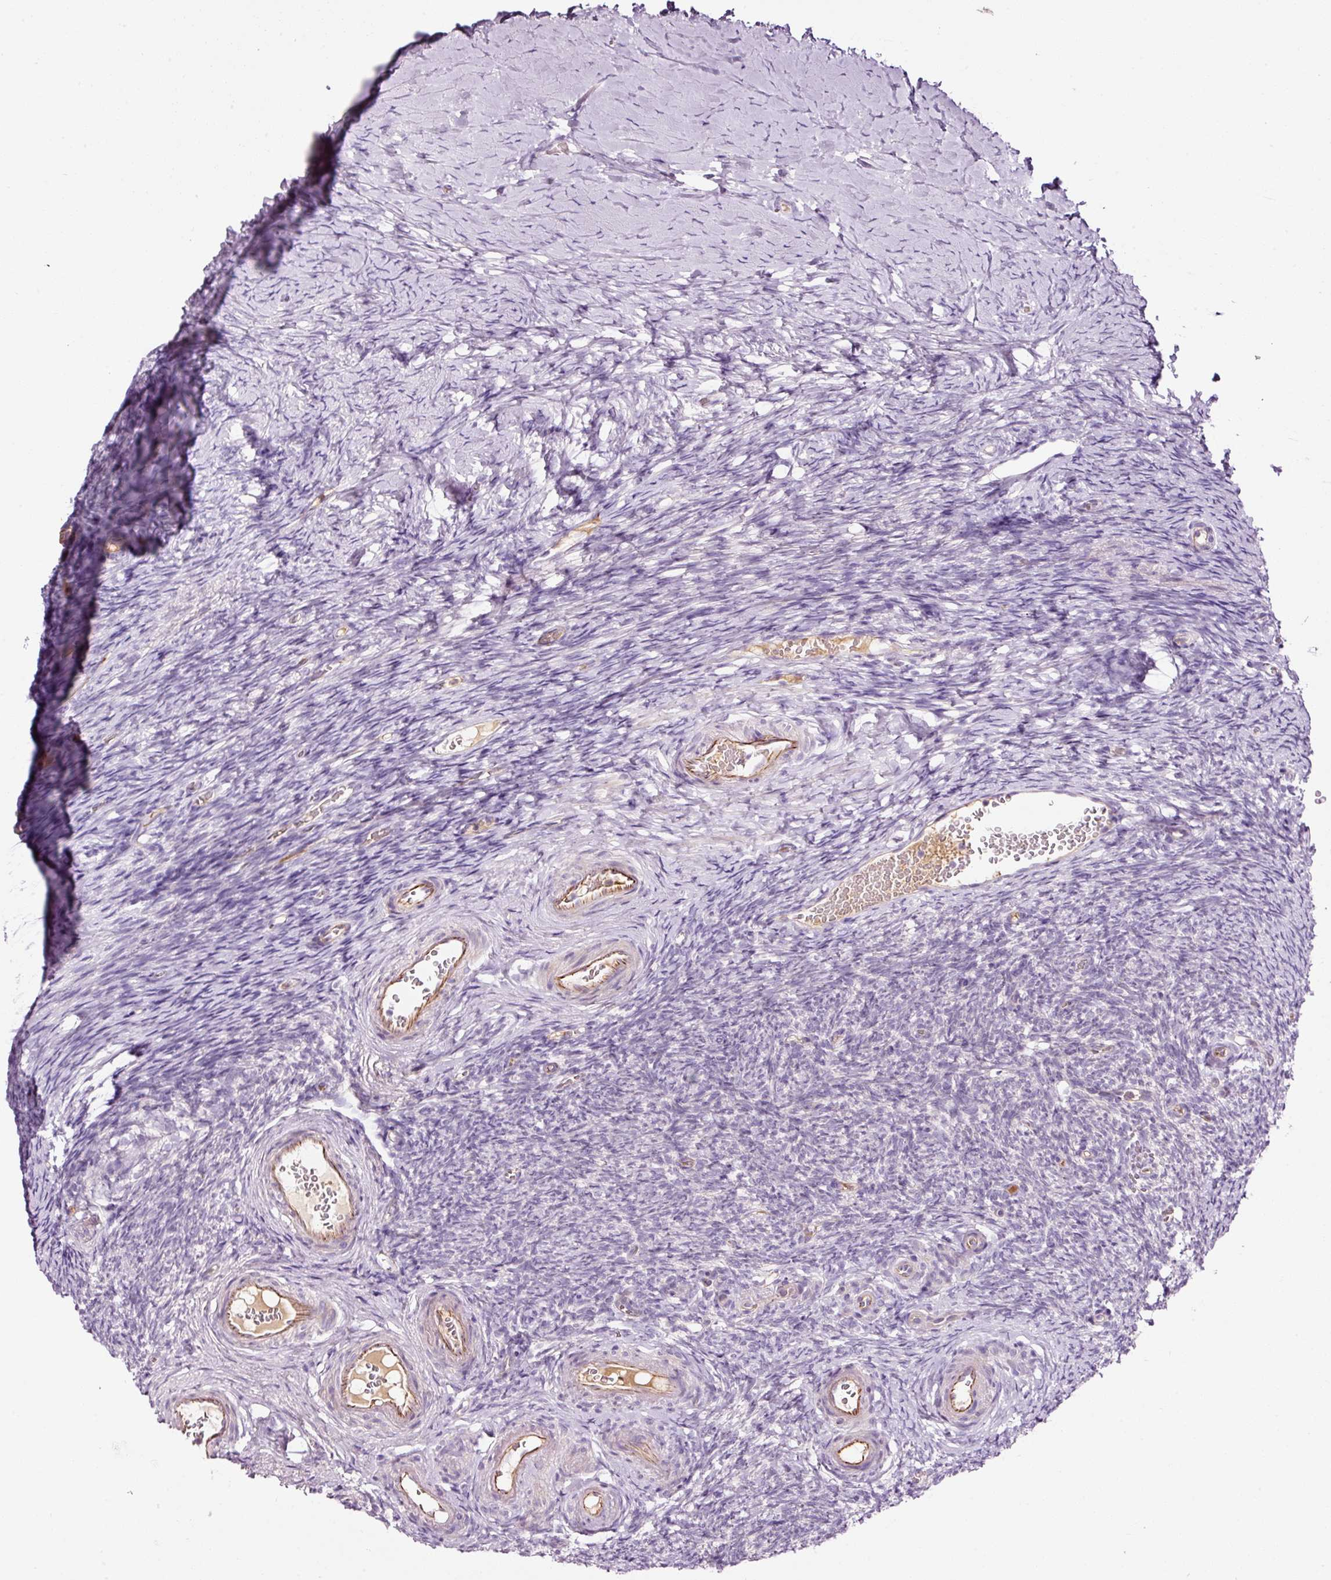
{"staining": {"intensity": "negative", "quantity": "none", "location": "none"}, "tissue": "ovary", "cell_type": "Follicle cells", "image_type": "normal", "snomed": [{"axis": "morphology", "description": "Normal tissue, NOS"}, {"axis": "topography", "description": "Ovary"}], "caption": "This is an immunohistochemistry photomicrograph of benign ovary. There is no positivity in follicle cells.", "gene": "ABCB4", "patient": {"sex": "female", "age": 39}}